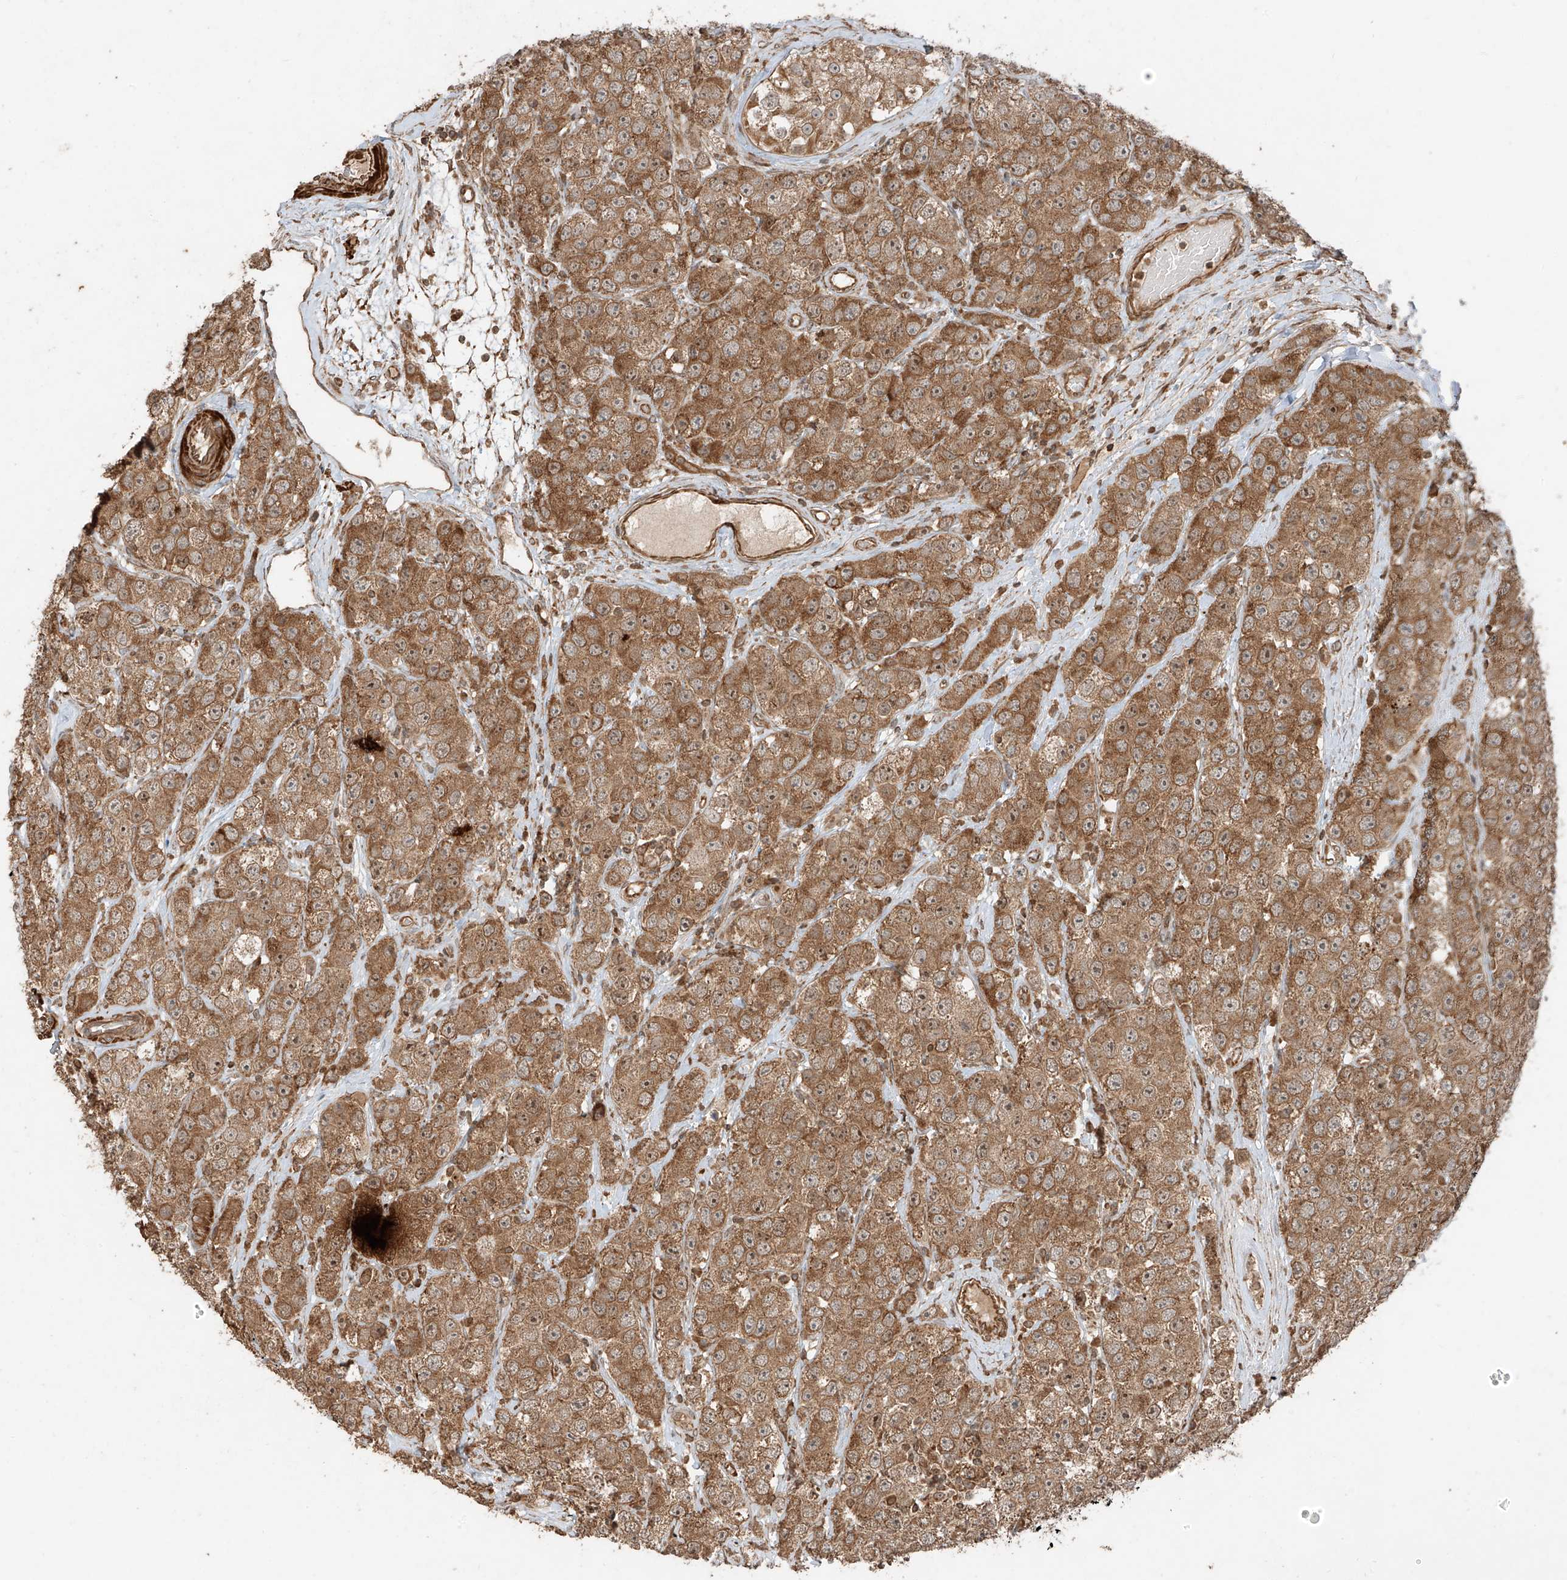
{"staining": {"intensity": "moderate", "quantity": ">75%", "location": "cytoplasmic/membranous"}, "tissue": "testis cancer", "cell_type": "Tumor cells", "image_type": "cancer", "snomed": [{"axis": "morphology", "description": "Seminoma, NOS"}, {"axis": "topography", "description": "Testis"}], "caption": "This image shows IHC staining of testis cancer, with medium moderate cytoplasmic/membranous staining in approximately >75% of tumor cells.", "gene": "ANKZF1", "patient": {"sex": "male", "age": 28}}